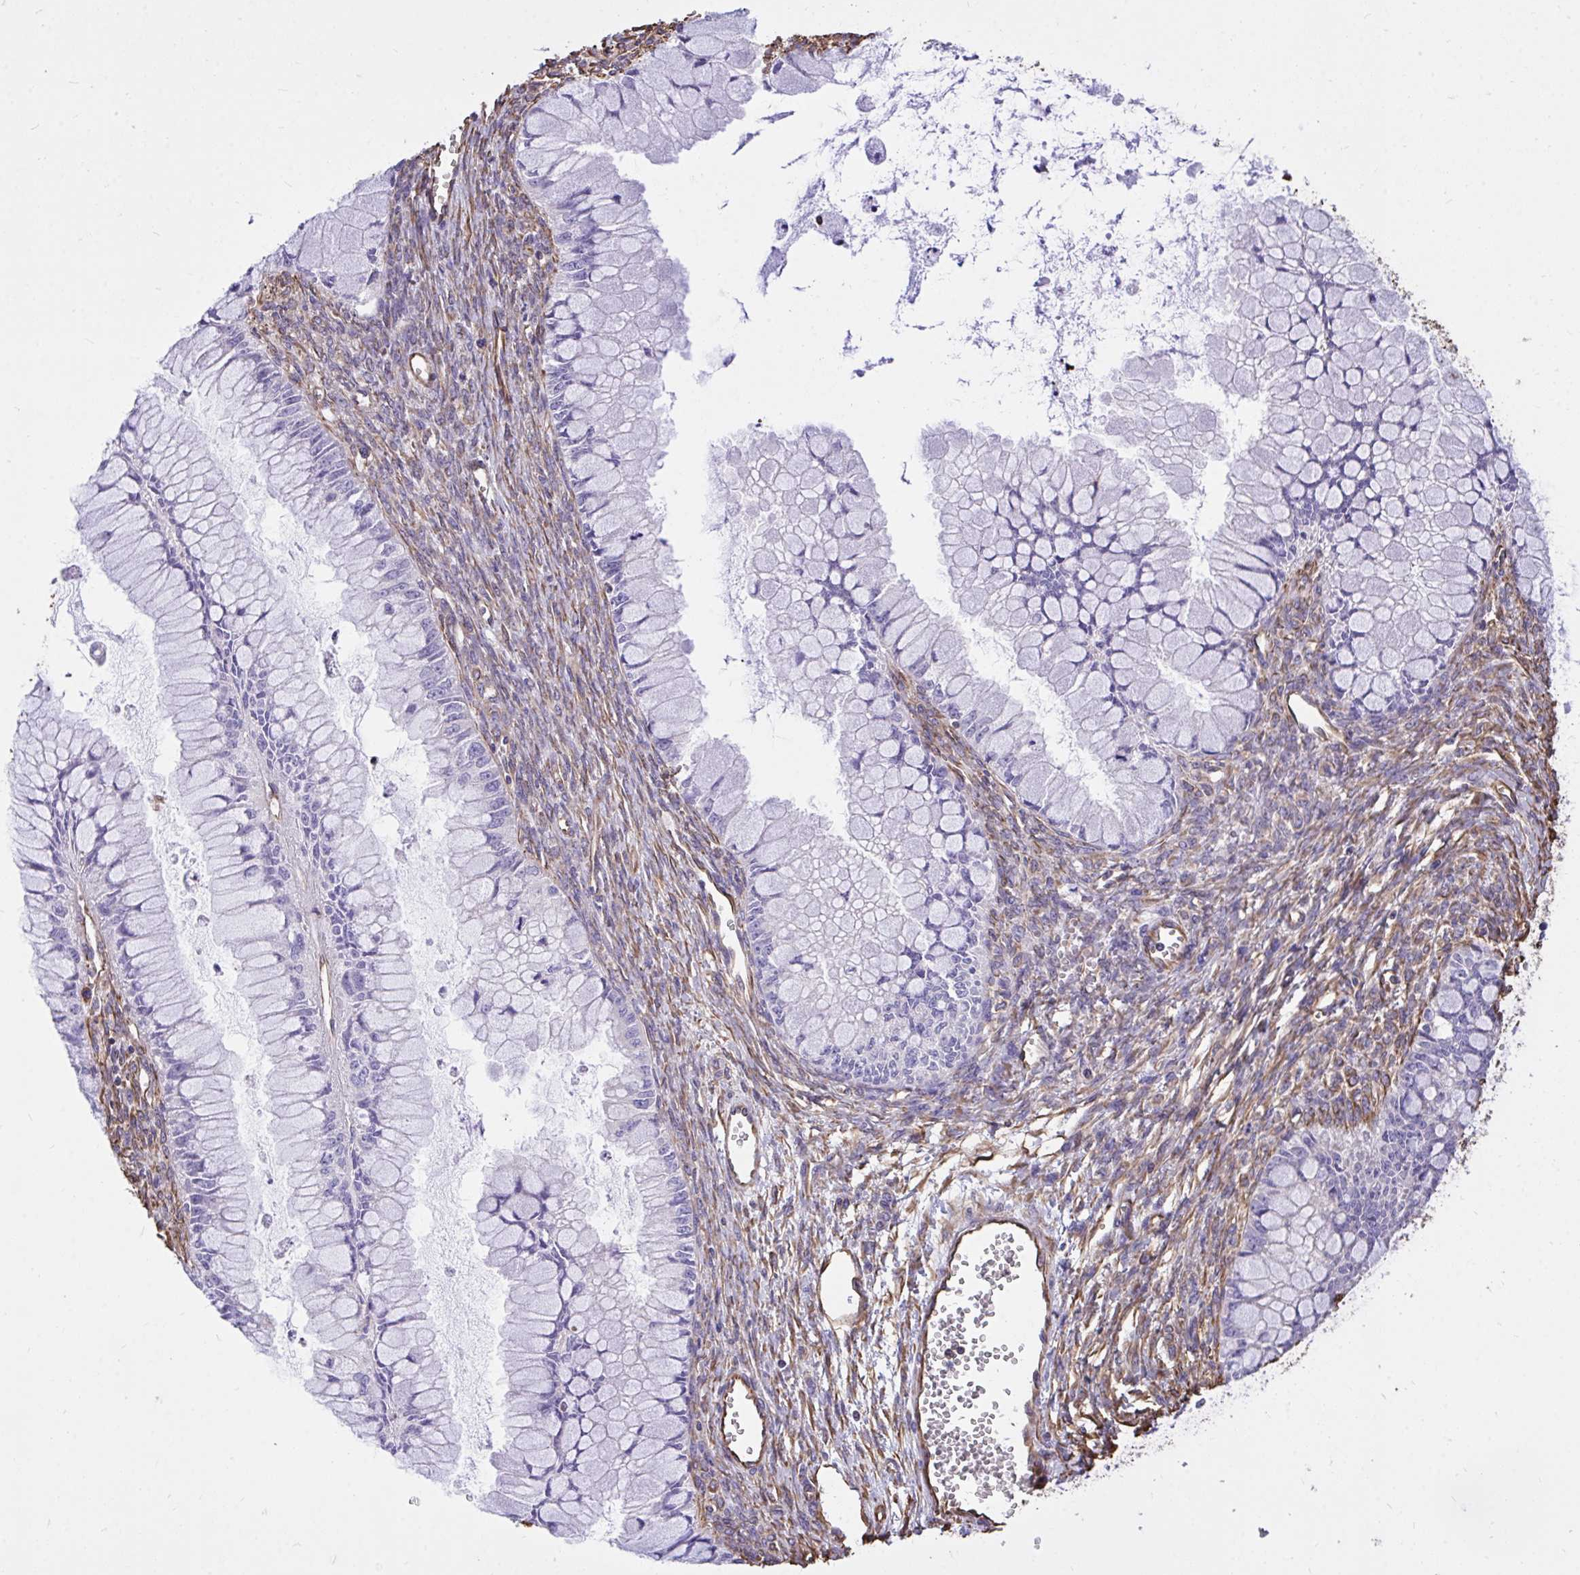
{"staining": {"intensity": "negative", "quantity": "none", "location": "none"}, "tissue": "ovarian cancer", "cell_type": "Tumor cells", "image_type": "cancer", "snomed": [{"axis": "morphology", "description": "Cystadenocarcinoma, mucinous, NOS"}, {"axis": "topography", "description": "Ovary"}], "caption": "The IHC image has no significant expression in tumor cells of ovarian cancer (mucinous cystadenocarcinoma) tissue. (Brightfield microscopy of DAB IHC at high magnification).", "gene": "RNF103", "patient": {"sex": "female", "age": 34}}